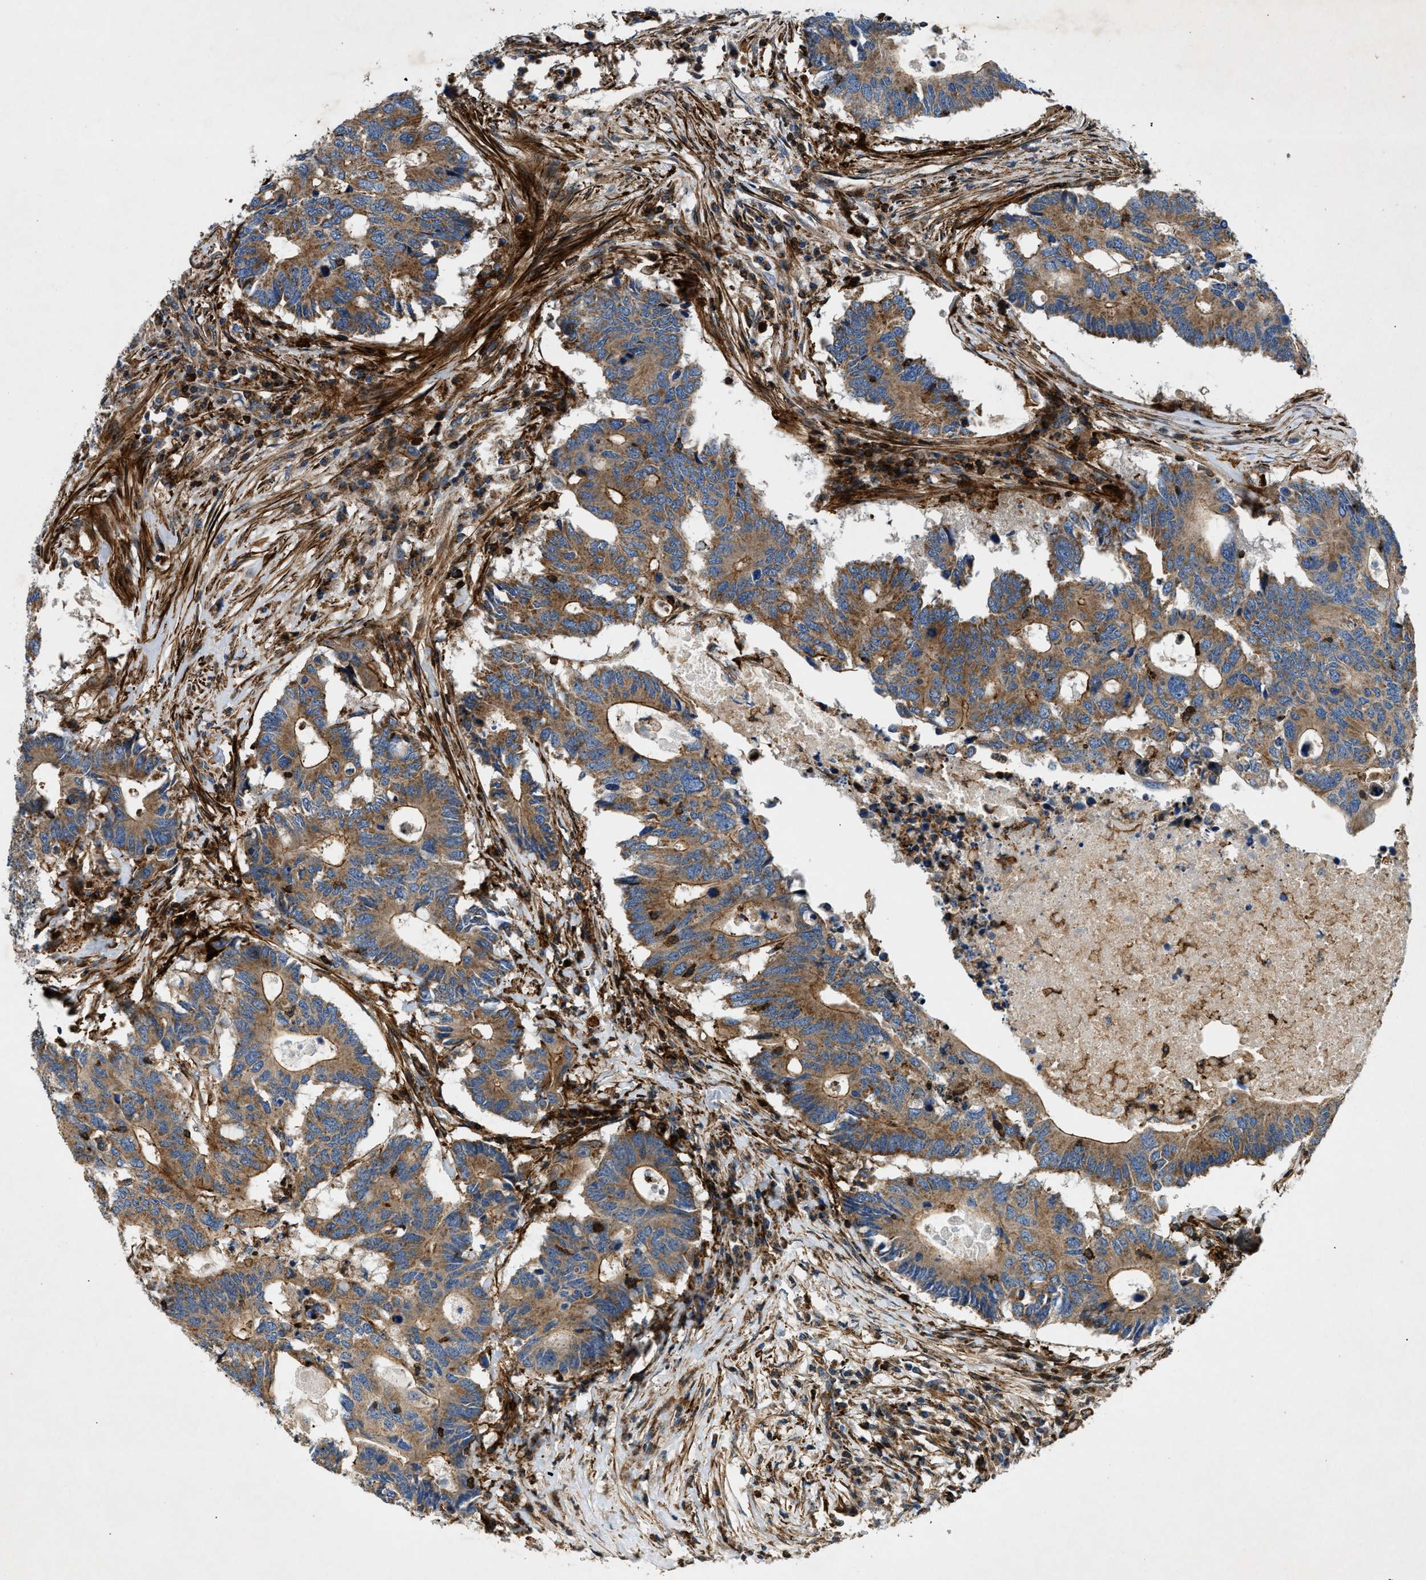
{"staining": {"intensity": "moderate", "quantity": ">75%", "location": "cytoplasmic/membranous"}, "tissue": "colorectal cancer", "cell_type": "Tumor cells", "image_type": "cancer", "snomed": [{"axis": "morphology", "description": "Adenocarcinoma, NOS"}, {"axis": "topography", "description": "Colon"}], "caption": "Protein staining of colorectal cancer tissue displays moderate cytoplasmic/membranous expression in about >75% of tumor cells.", "gene": "DHODH", "patient": {"sex": "male", "age": 71}}